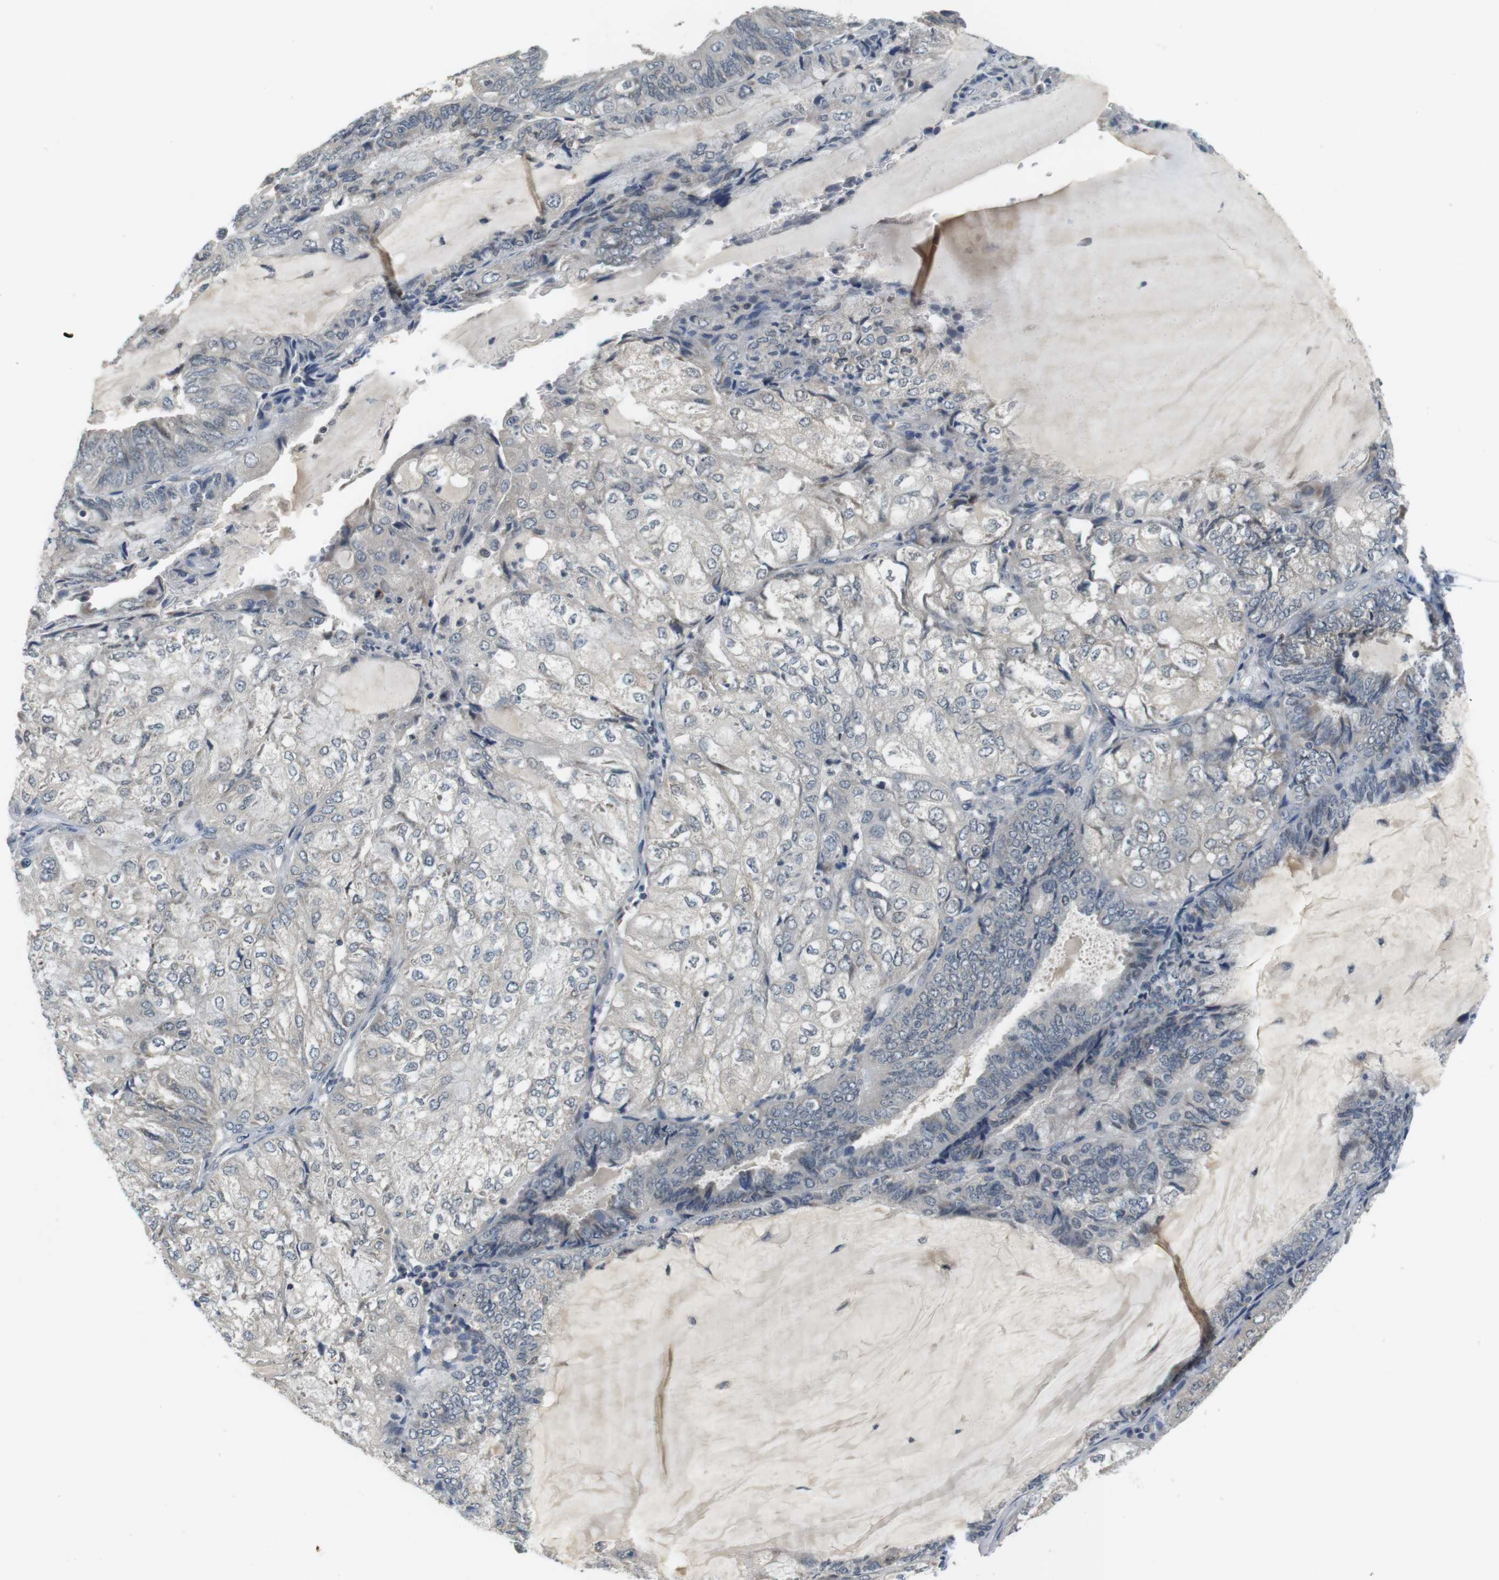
{"staining": {"intensity": "negative", "quantity": "none", "location": "none"}, "tissue": "endometrial cancer", "cell_type": "Tumor cells", "image_type": "cancer", "snomed": [{"axis": "morphology", "description": "Adenocarcinoma, NOS"}, {"axis": "topography", "description": "Endometrium"}], "caption": "Immunohistochemical staining of human endometrial adenocarcinoma displays no significant positivity in tumor cells.", "gene": "WNT7A", "patient": {"sex": "female", "age": 81}}